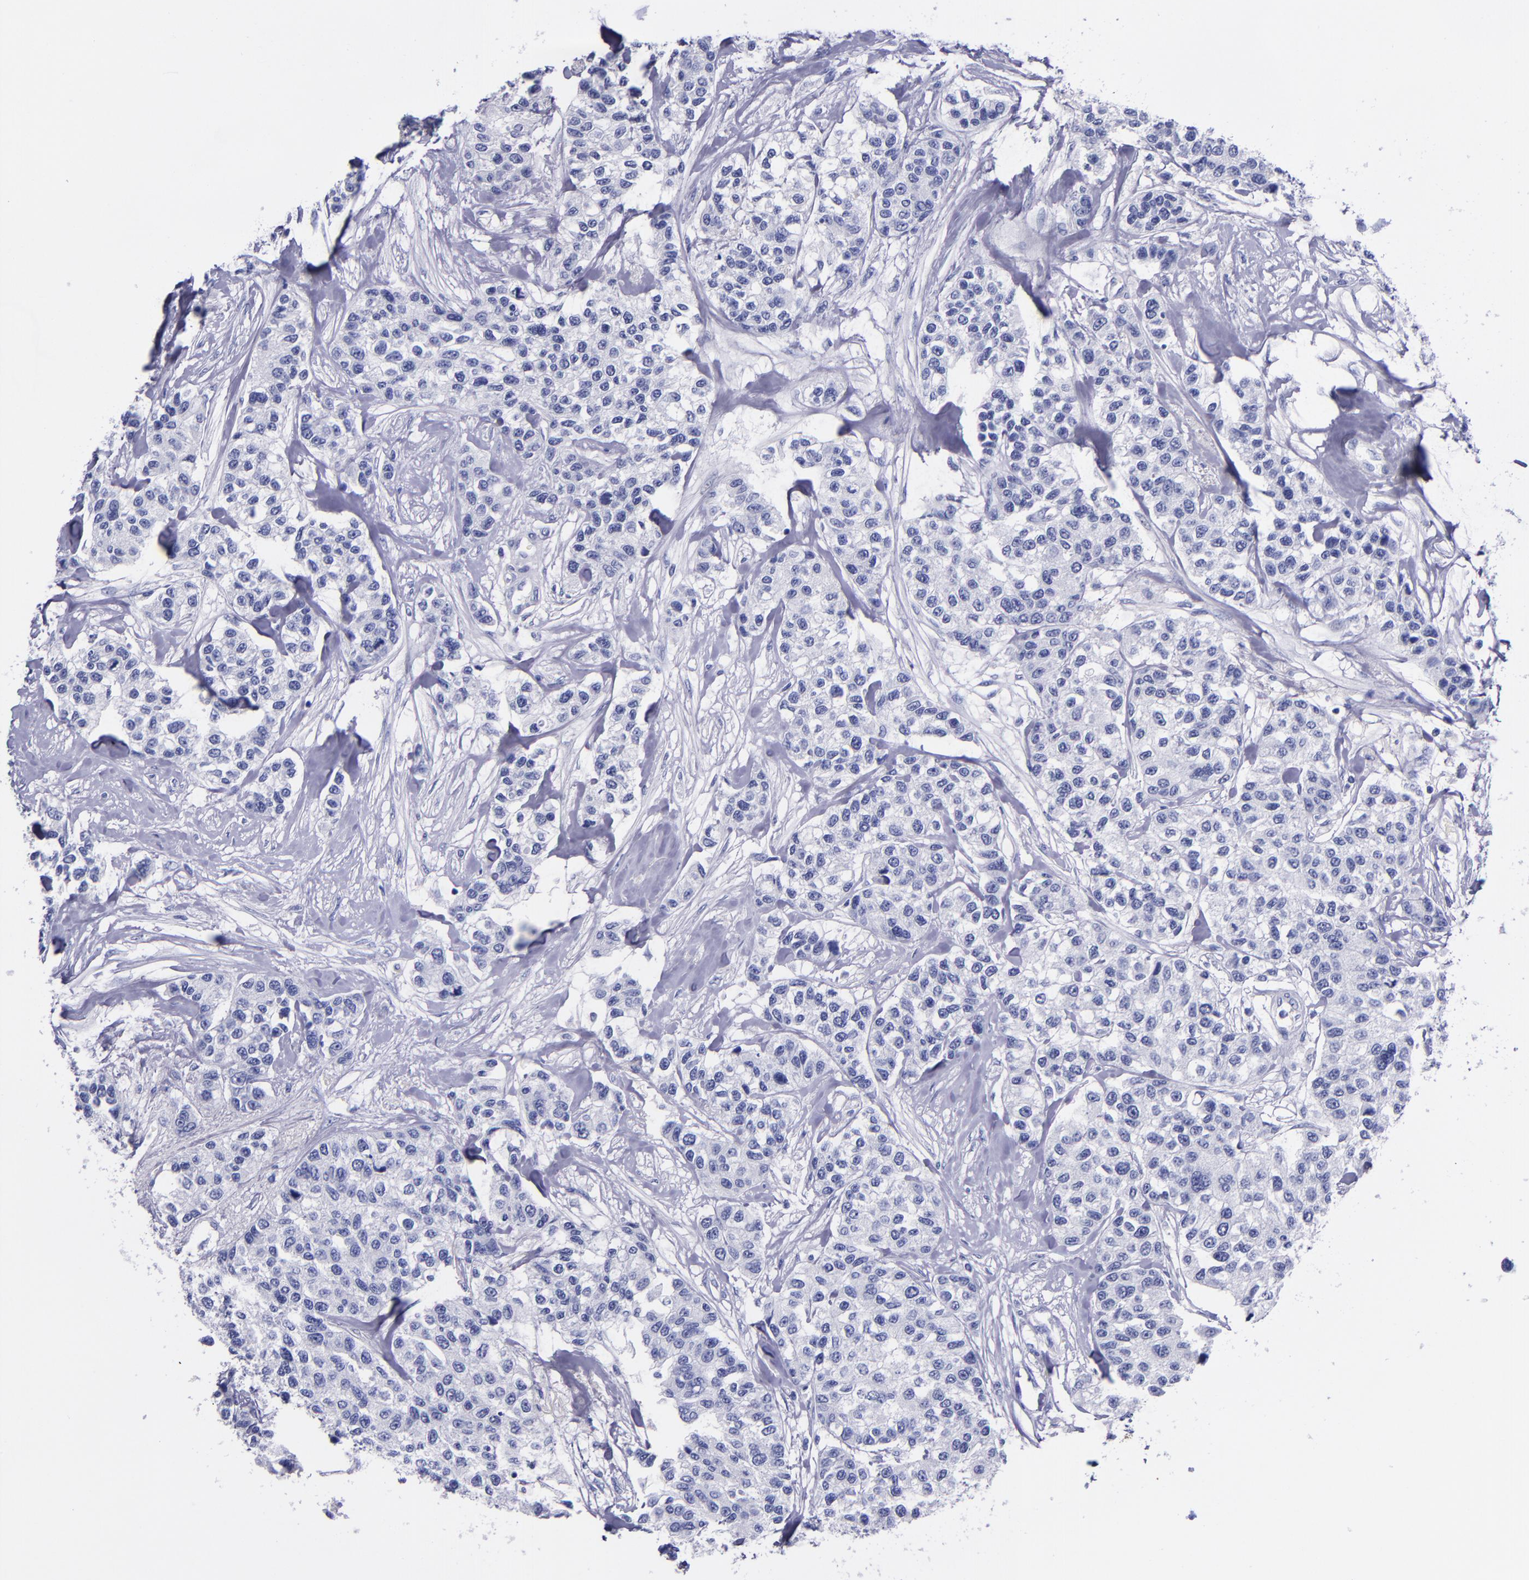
{"staining": {"intensity": "negative", "quantity": "none", "location": "none"}, "tissue": "breast cancer", "cell_type": "Tumor cells", "image_type": "cancer", "snomed": [{"axis": "morphology", "description": "Duct carcinoma"}, {"axis": "topography", "description": "Breast"}], "caption": "There is no significant expression in tumor cells of breast cancer (invasive ductal carcinoma). Nuclei are stained in blue.", "gene": "SV2A", "patient": {"sex": "female", "age": 51}}